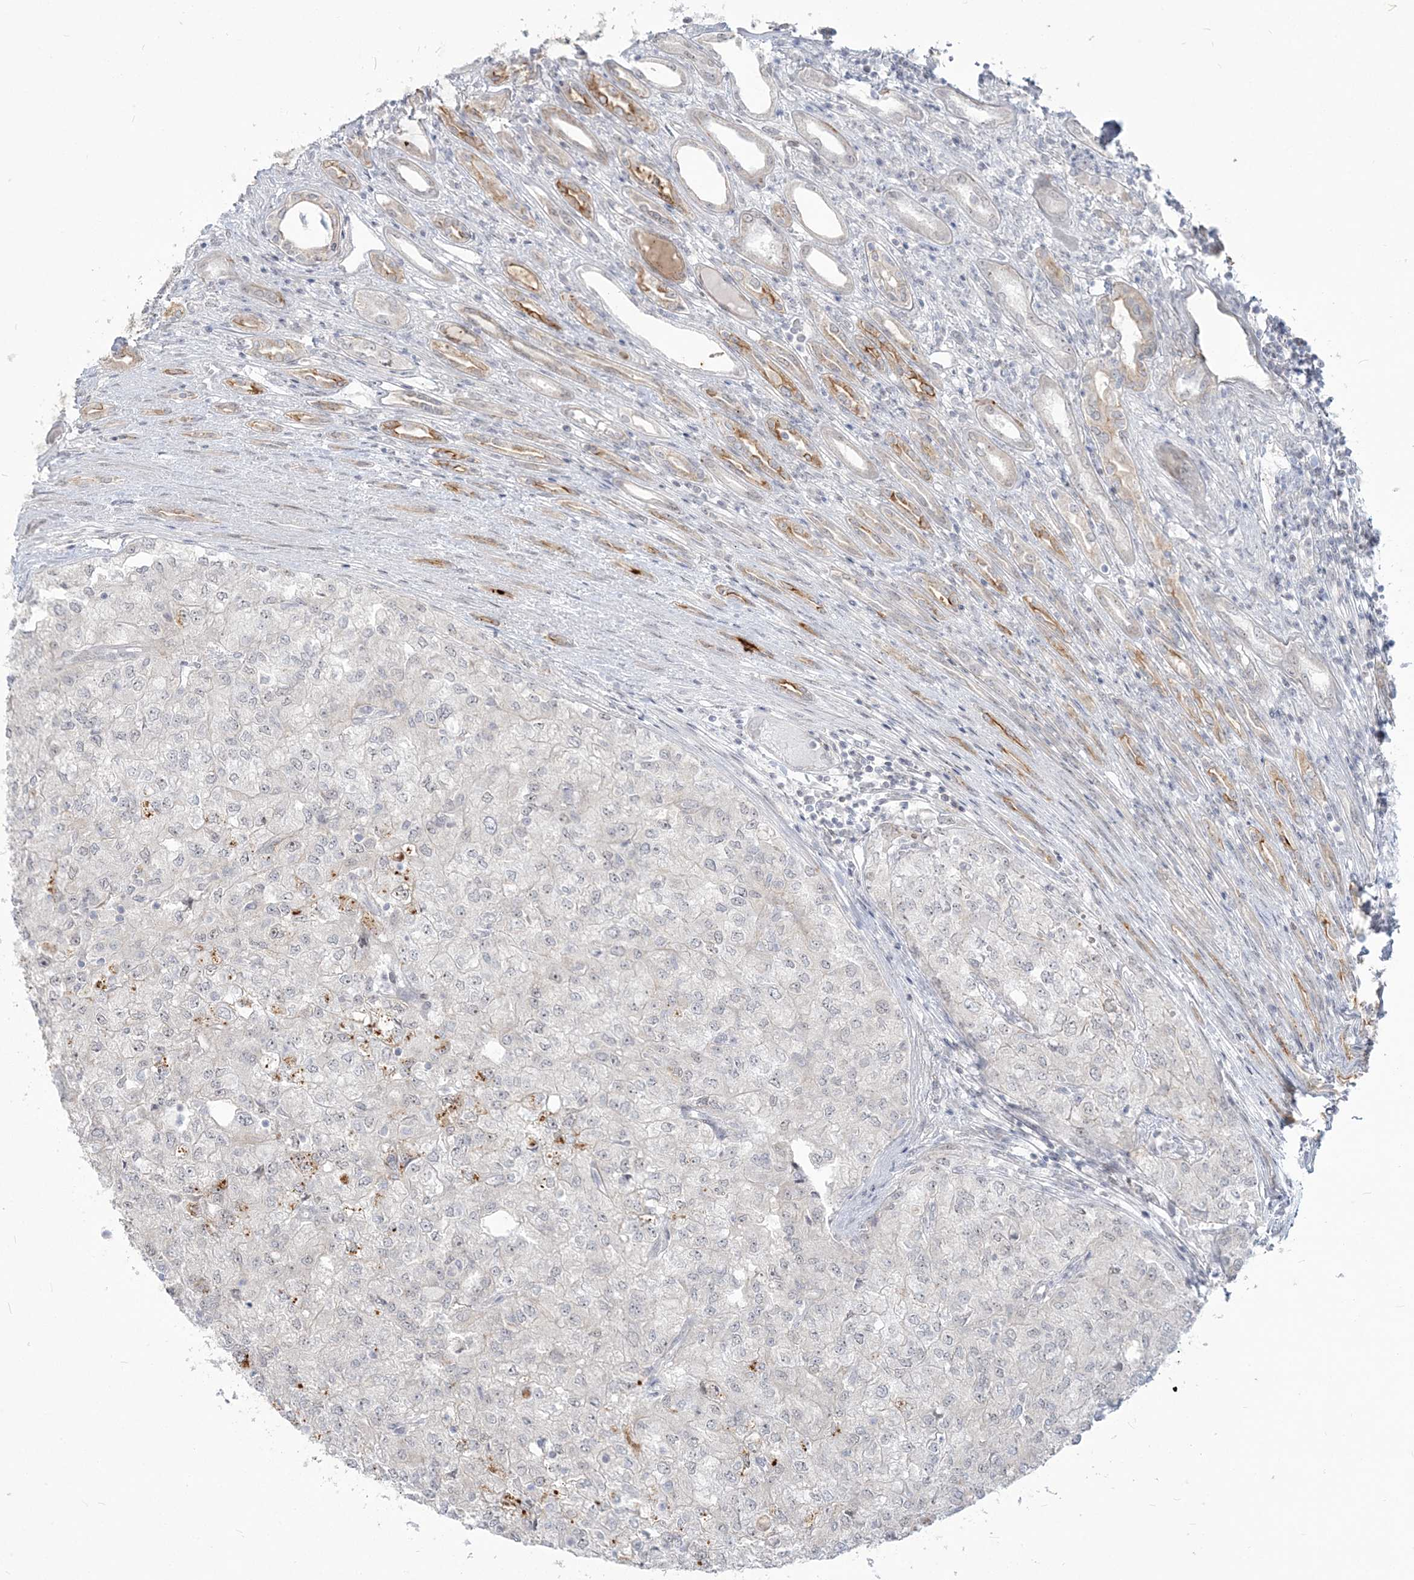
{"staining": {"intensity": "negative", "quantity": "none", "location": "none"}, "tissue": "renal cancer", "cell_type": "Tumor cells", "image_type": "cancer", "snomed": [{"axis": "morphology", "description": "Adenocarcinoma, NOS"}, {"axis": "topography", "description": "Kidney"}], "caption": "DAB (3,3'-diaminobenzidine) immunohistochemical staining of adenocarcinoma (renal) shows no significant positivity in tumor cells.", "gene": "SDAD1", "patient": {"sex": "female", "age": 54}}